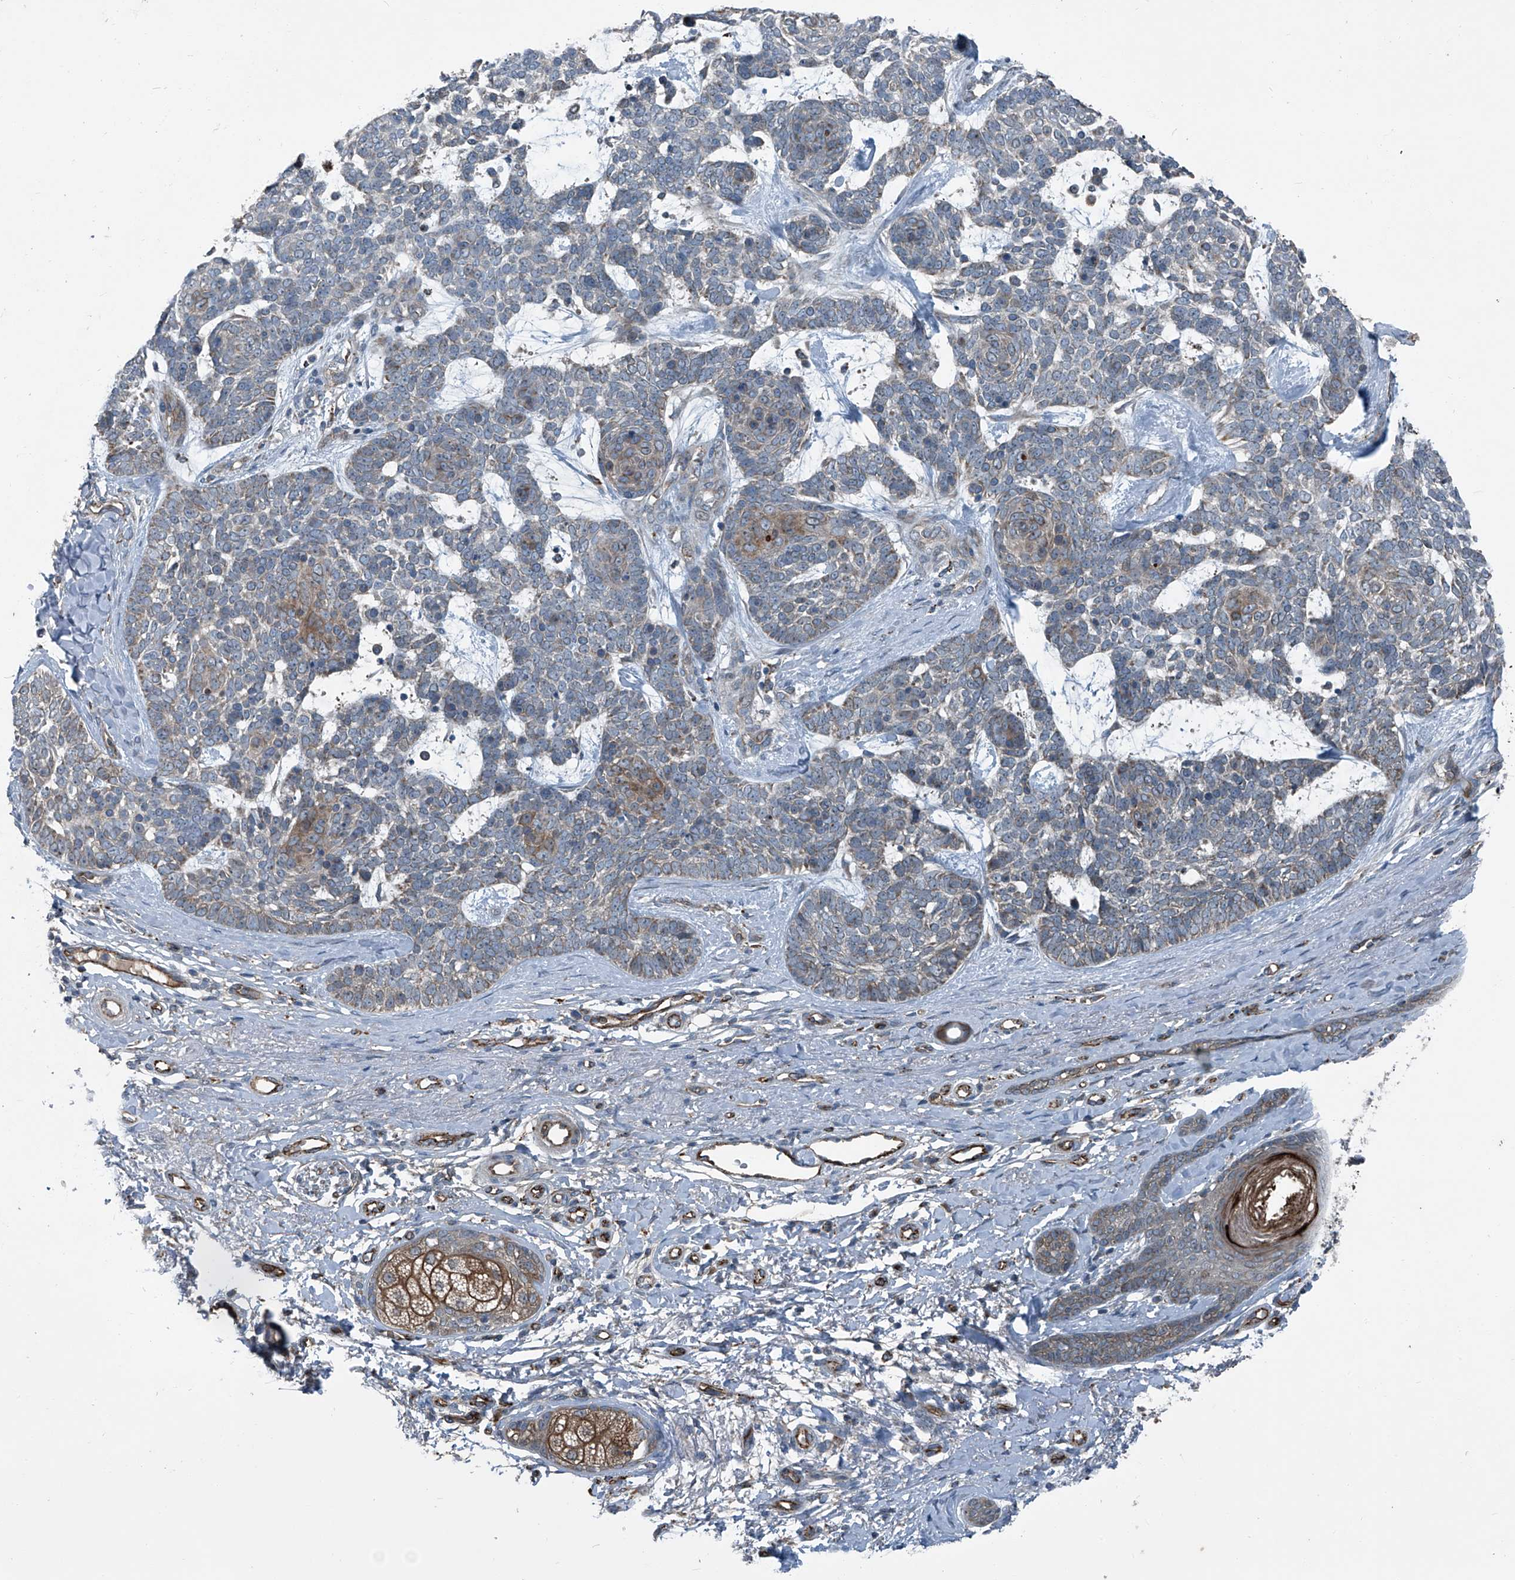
{"staining": {"intensity": "weak", "quantity": "<25%", "location": "cytoplasmic/membranous"}, "tissue": "skin cancer", "cell_type": "Tumor cells", "image_type": "cancer", "snomed": [{"axis": "morphology", "description": "Basal cell carcinoma"}, {"axis": "topography", "description": "Skin"}], "caption": "IHC of human skin basal cell carcinoma shows no expression in tumor cells.", "gene": "SENP2", "patient": {"sex": "female", "age": 81}}